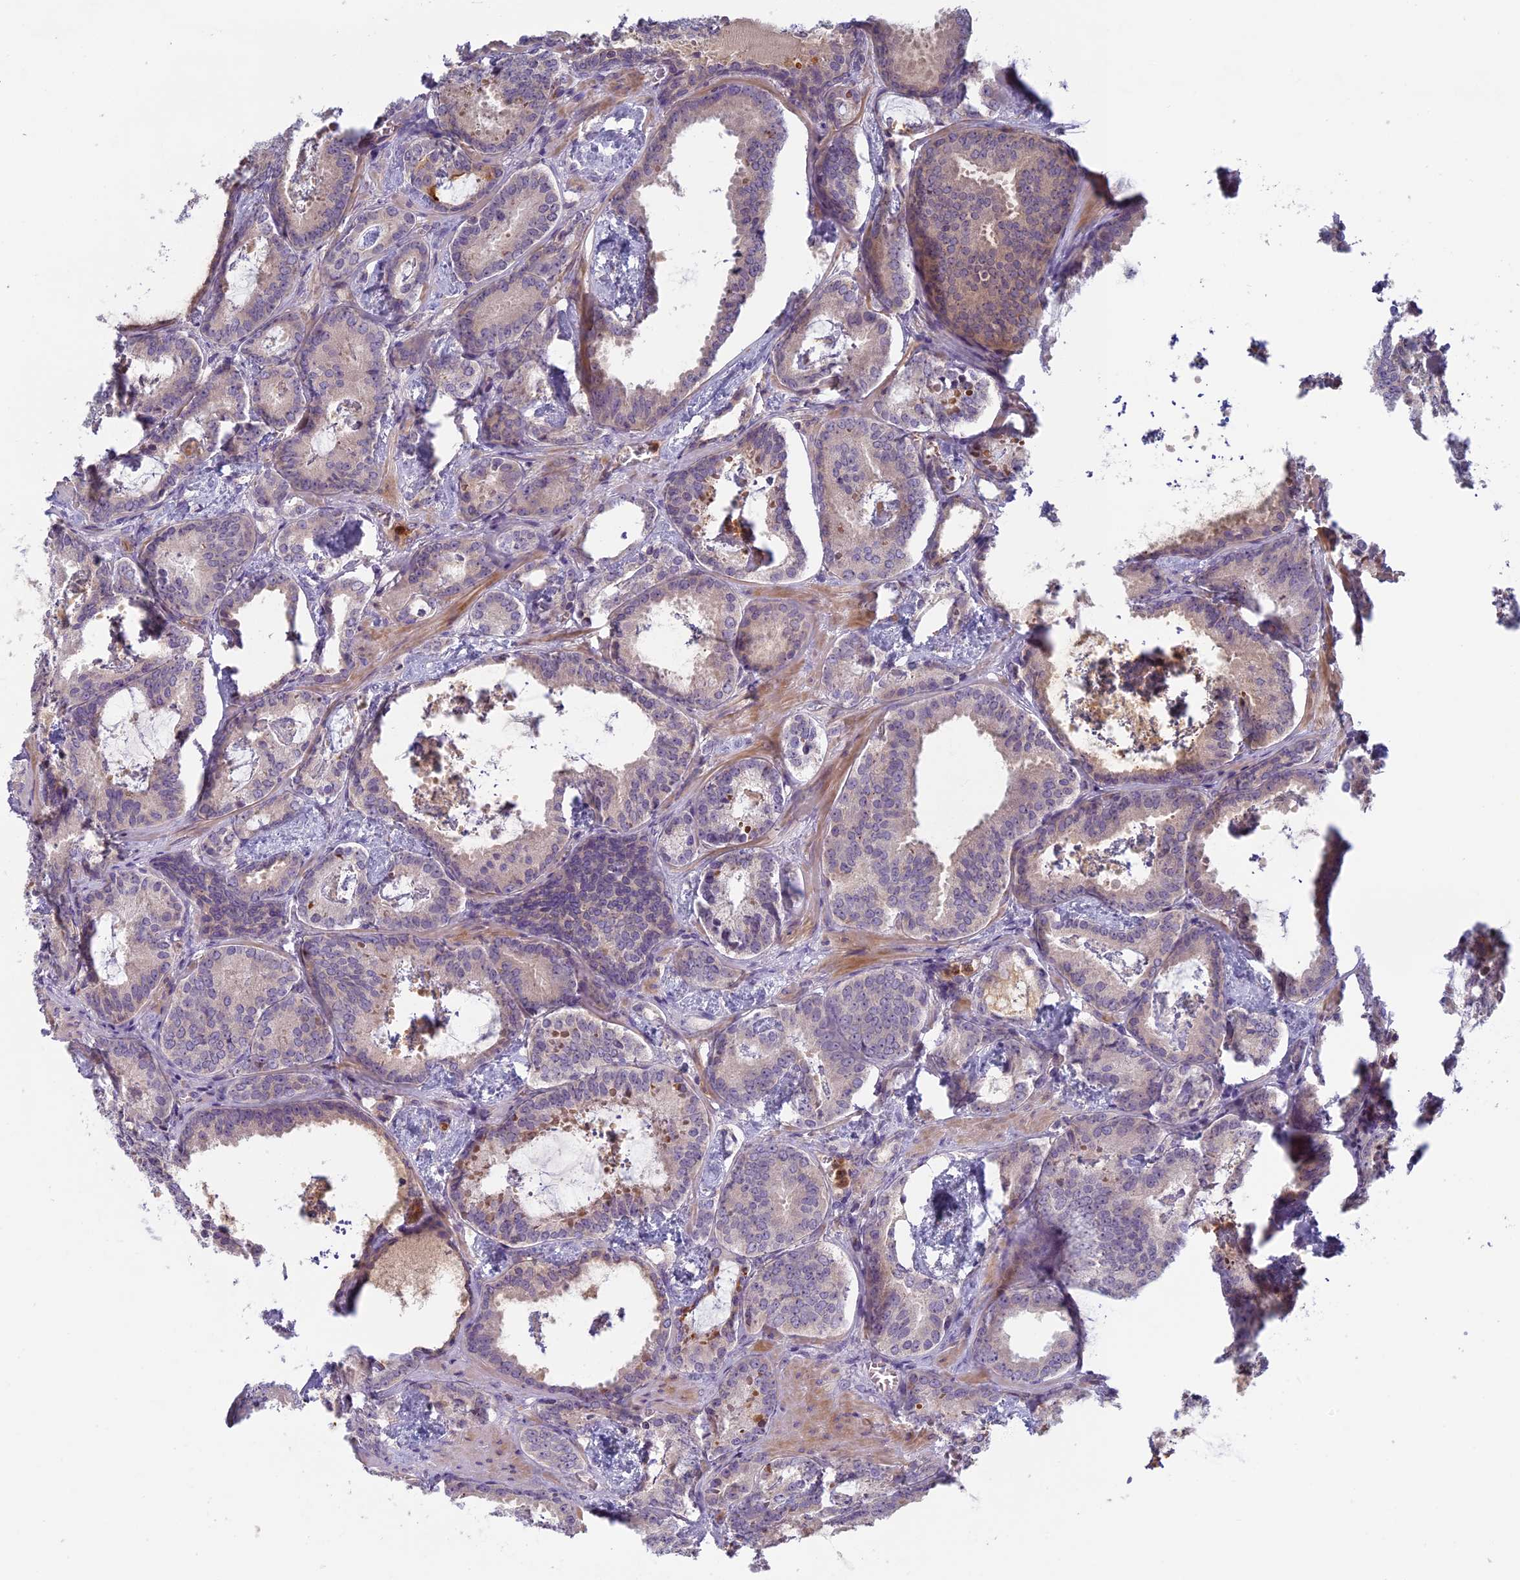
{"staining": {"intensity": "negative", "quantity": "none", "location": "none"}, "tissue": "prostate cancer", "cell_type": "Tumor cells", "image_type": "cancer", "snomed": [{"axis": "morphology", "description": "Adenocarcinoma, Low grade"}, {"axis": "topography", "description": "Prostate"}], "caption": "The immunohistochemistry micrograph has no significant positivity in tumor cells of adenocarcinoma (low-grade) (prostate) tissue.", "gene": "AP4E1", "patient": {"sex": "male", "age": 60}}